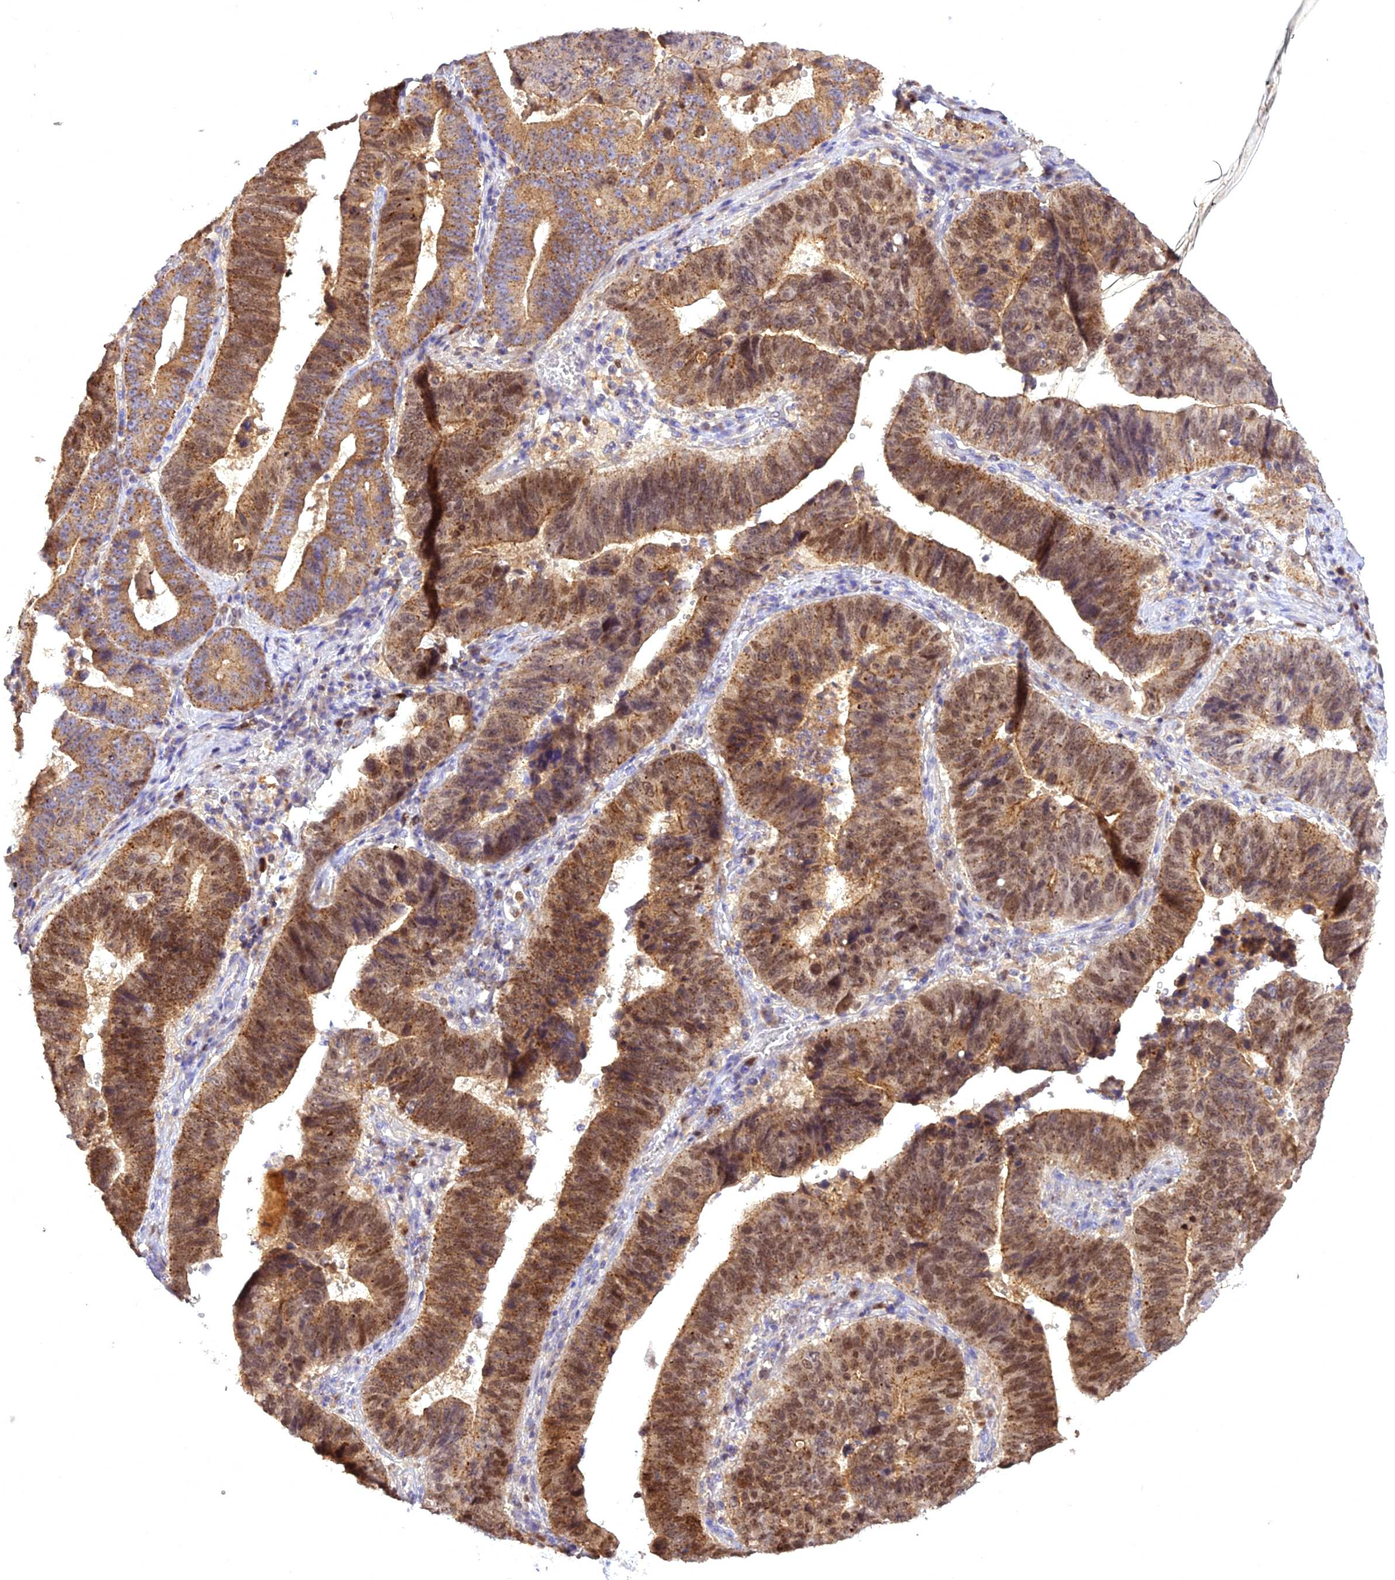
{"staining": {"intensity": "moderate", "quantity": ">75%", "location": "cytoplasmic/membranous,nuclear"}, "tissue": "stomach cancer", "cell_type": "Tumor cells", "image_type": "cancer", "snomed": [{"axis": "morphology", "description": "Adenocarcinoma, NOS"}, {"axis": "topography", "description": "Stomach"}], "caption": "A brown stain highlights moderate cytoplasmic/membranous and nuclear staining of a protein in human adenocarcinoma (stomach) tumor cells.", "gene": "CENPV", "patient": {"sex": "male", "age": 59}}